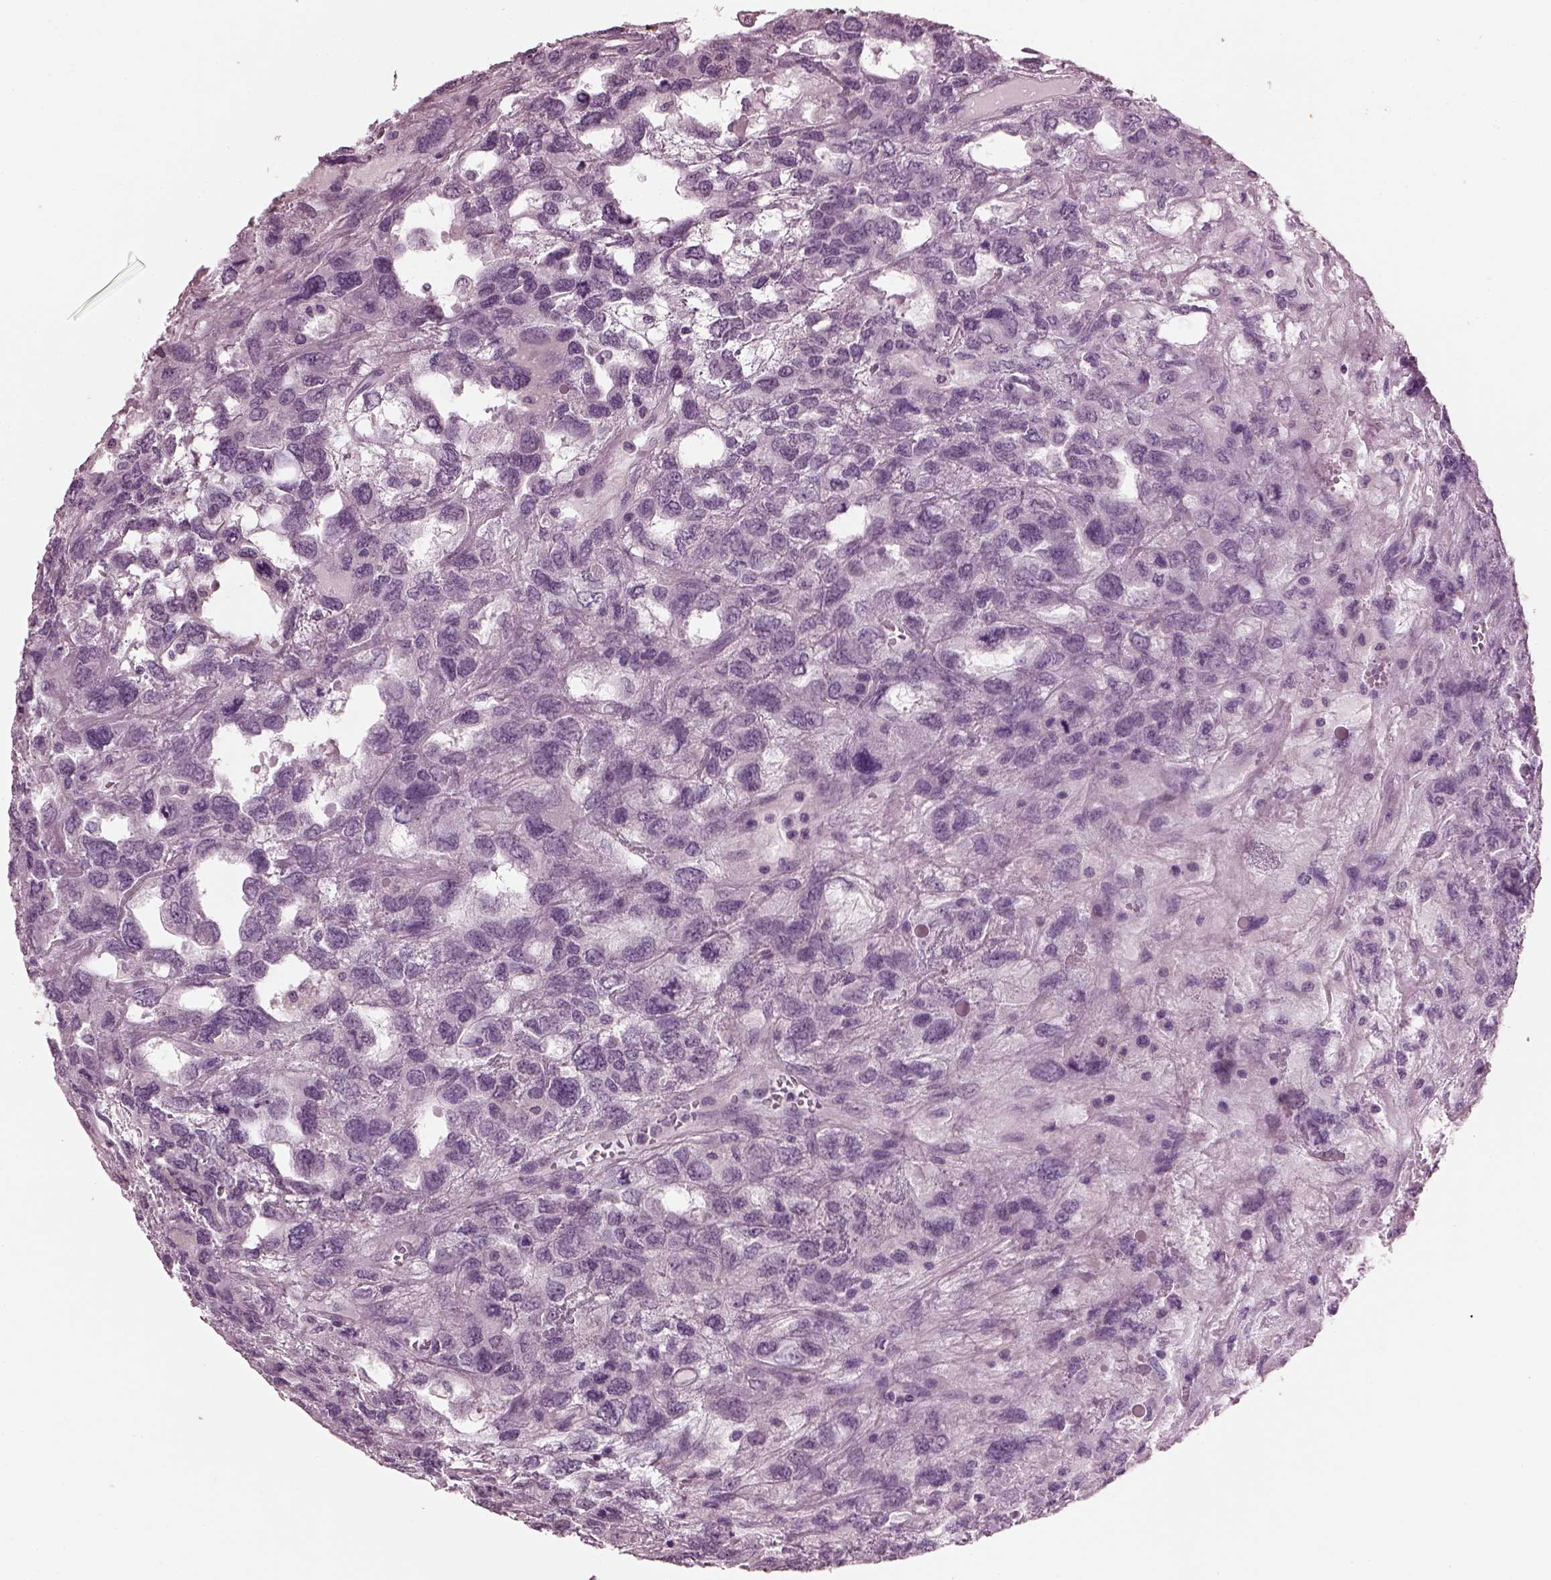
{"staining": {"intensity": "negative", "quantity": "none", "location": "none"}, "tissue": "testis cancer", "cell_type": "Tumor cells", "image_type": "cancer", "snomed": [{"axis": "morphology", "description": "Seminoma, NOS"}, {"axis": "topography", "description": "Testis"}], "caption": "Immunohistochemical staining of human testis cancer (seminoma) exhibits no significant expression in tumor cells.", "gene": "SLC6A17", "patient": {"sex": "male", "age": 52}}